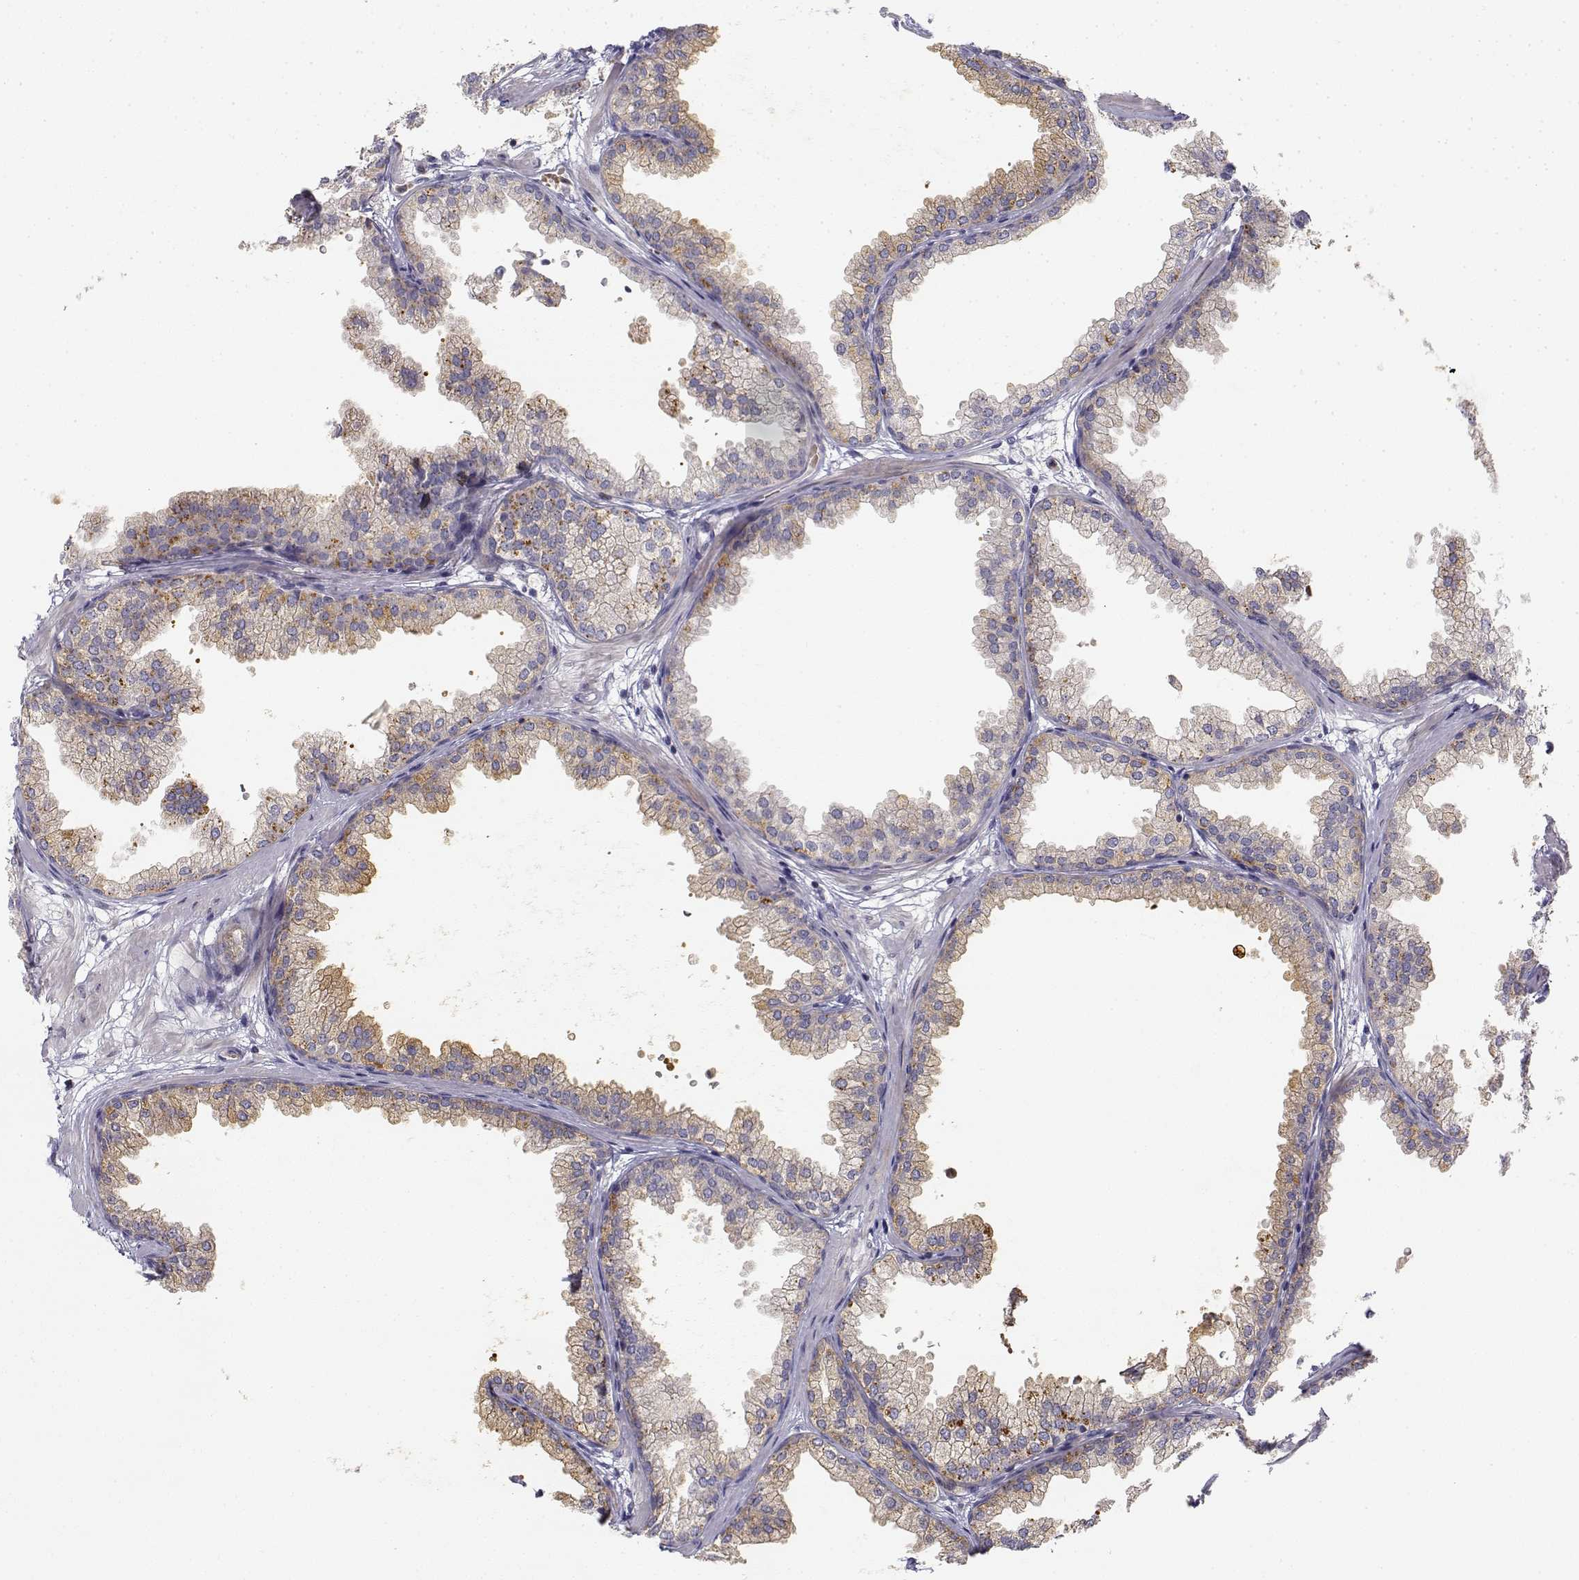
{"staining": {"intensity": "weak", "quantity": "25%-75%", "location": "cytoplasmic/membranous"}, "tissue": "prostate", "cell_type": "Glandular cells", "image_type": "normal", "snomed": [{"axis": "morphology", "description": "Normal tissue, NOS"}, {"axis": "topography", "description": "Prostate"}], "caption": "Weak cytoplasmic/membranous staining is appreciated in about 25%-75% of glandular cells in unremarkable prostate. (Stains: DAB in brown, nuclei in blue, Microscopy: brightfield microscopy at high magnification).", "gene": "GLIPR1L2", "patient": {"sex": "male", "age": 37}}